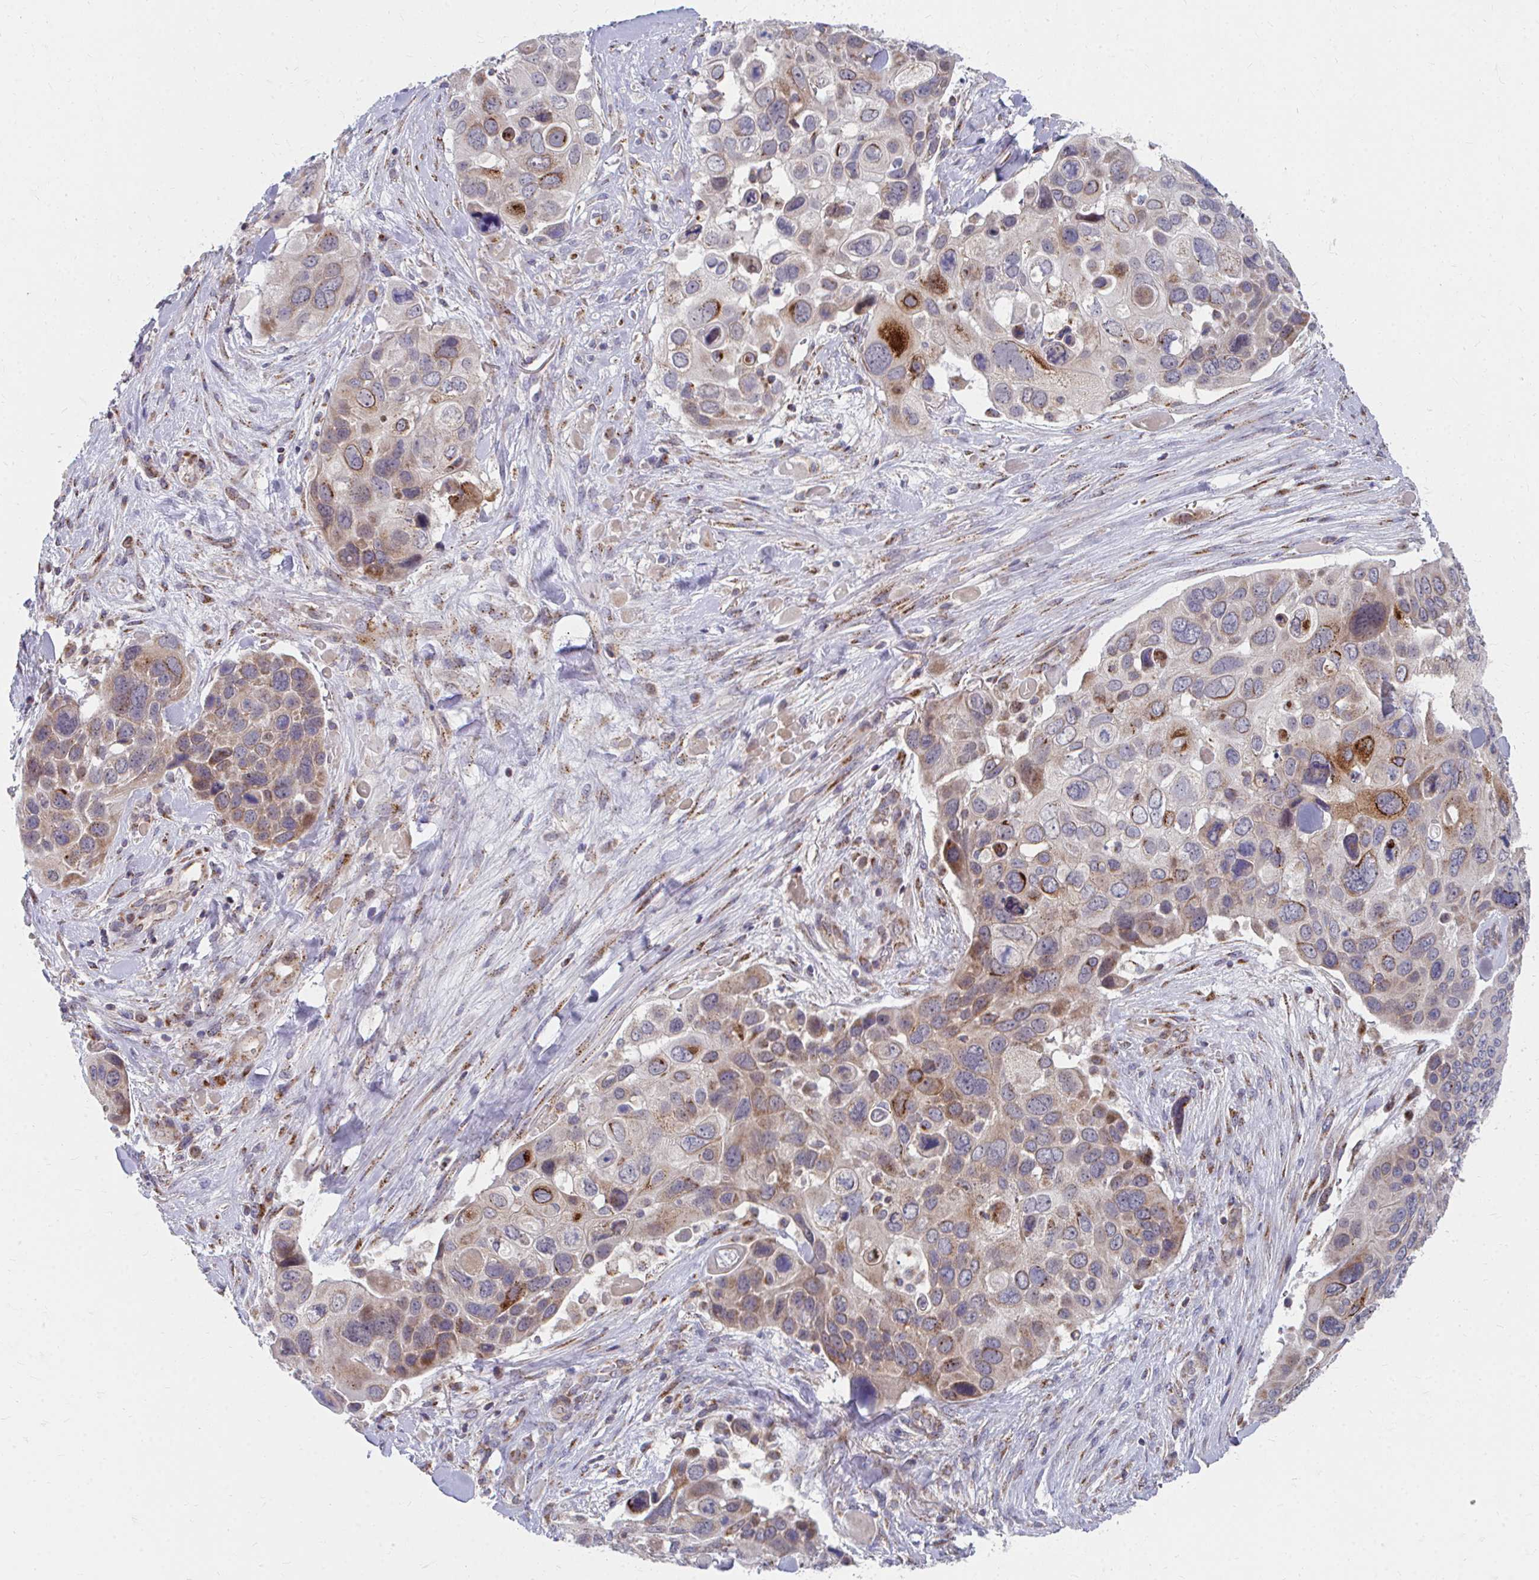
{"staining": {"intensity": "moderate", "quantity": "25%-75%", "location": "cytoplasmic/membranous"}, "tissue": "skin cancer", "cell_type": "Tumor cells", "image_type": "cancer", "snomed": [{"axis": "morphology", "description": "Basal cell carcinoma"}, {"axis": "topography", "description": "Skin"}], "caption": "IHC histopathology image of neoplastic tissue: skin cancer (basal cell carcinoma) stained using immunohistochemistry (IHC) shows medium levels of moderate protein expression localized specifically in the cytoplasmic/membranous of tumor cells, appearing as a cytoplasmic/membranous brown color.", "gene": "PEX3", "patient": {"sex": "female", "age": 74}}